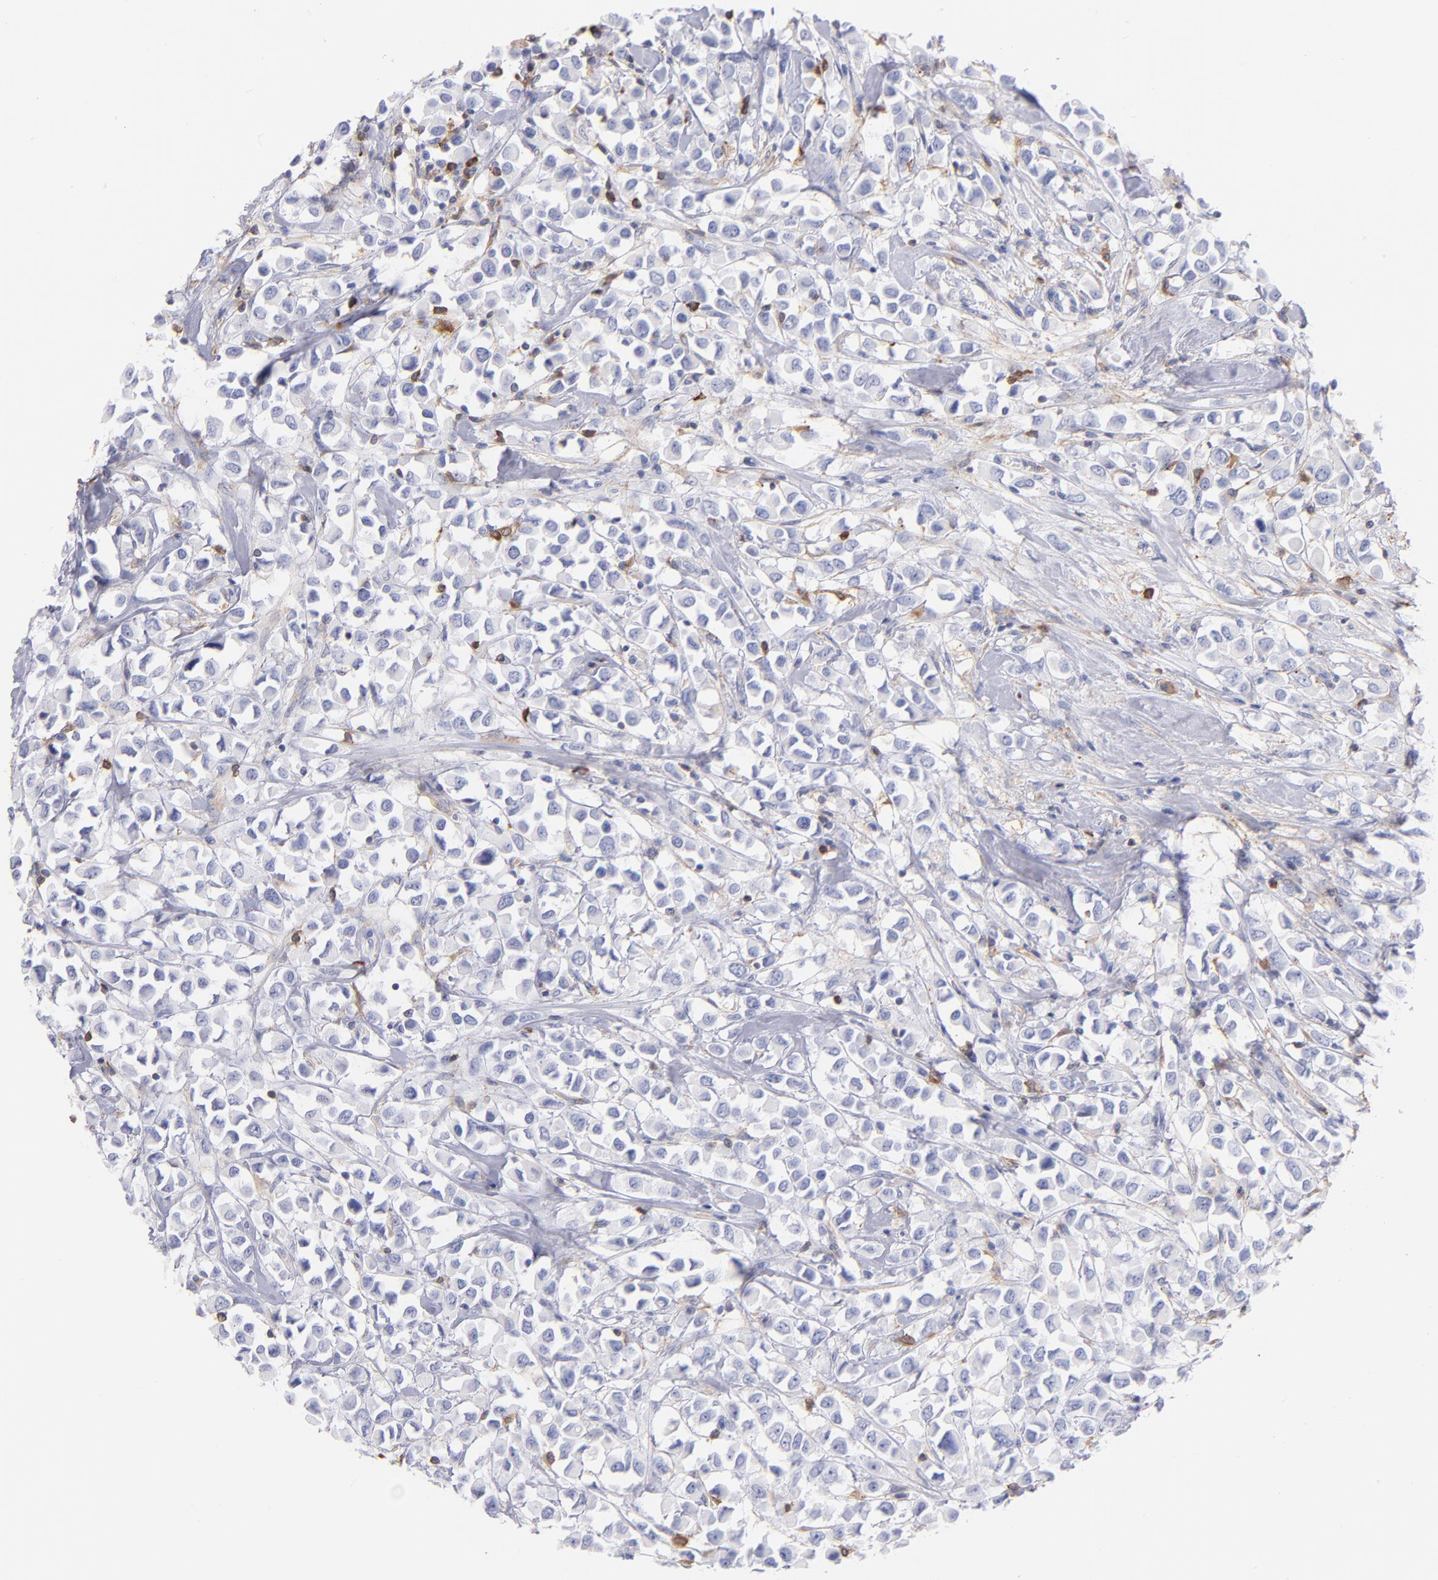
{"staining": {"intensity": "negative", "quantity": "none", "location": "none"}, "tissue": "breast cancer", "cell_type": "Tumor cells", "image_type": "cancer", "snomed": [{"axis": "morphology", "description": "Duct carcinoma"}, {"axis": "topography", "description": "Breast"}], "caption": "Histopathology image shows no significant protein staining in tumor cells of breast invasive ductal carcinoma.", "gene": "PRKCA", "patient": {"sex": "female", "age": 61}}